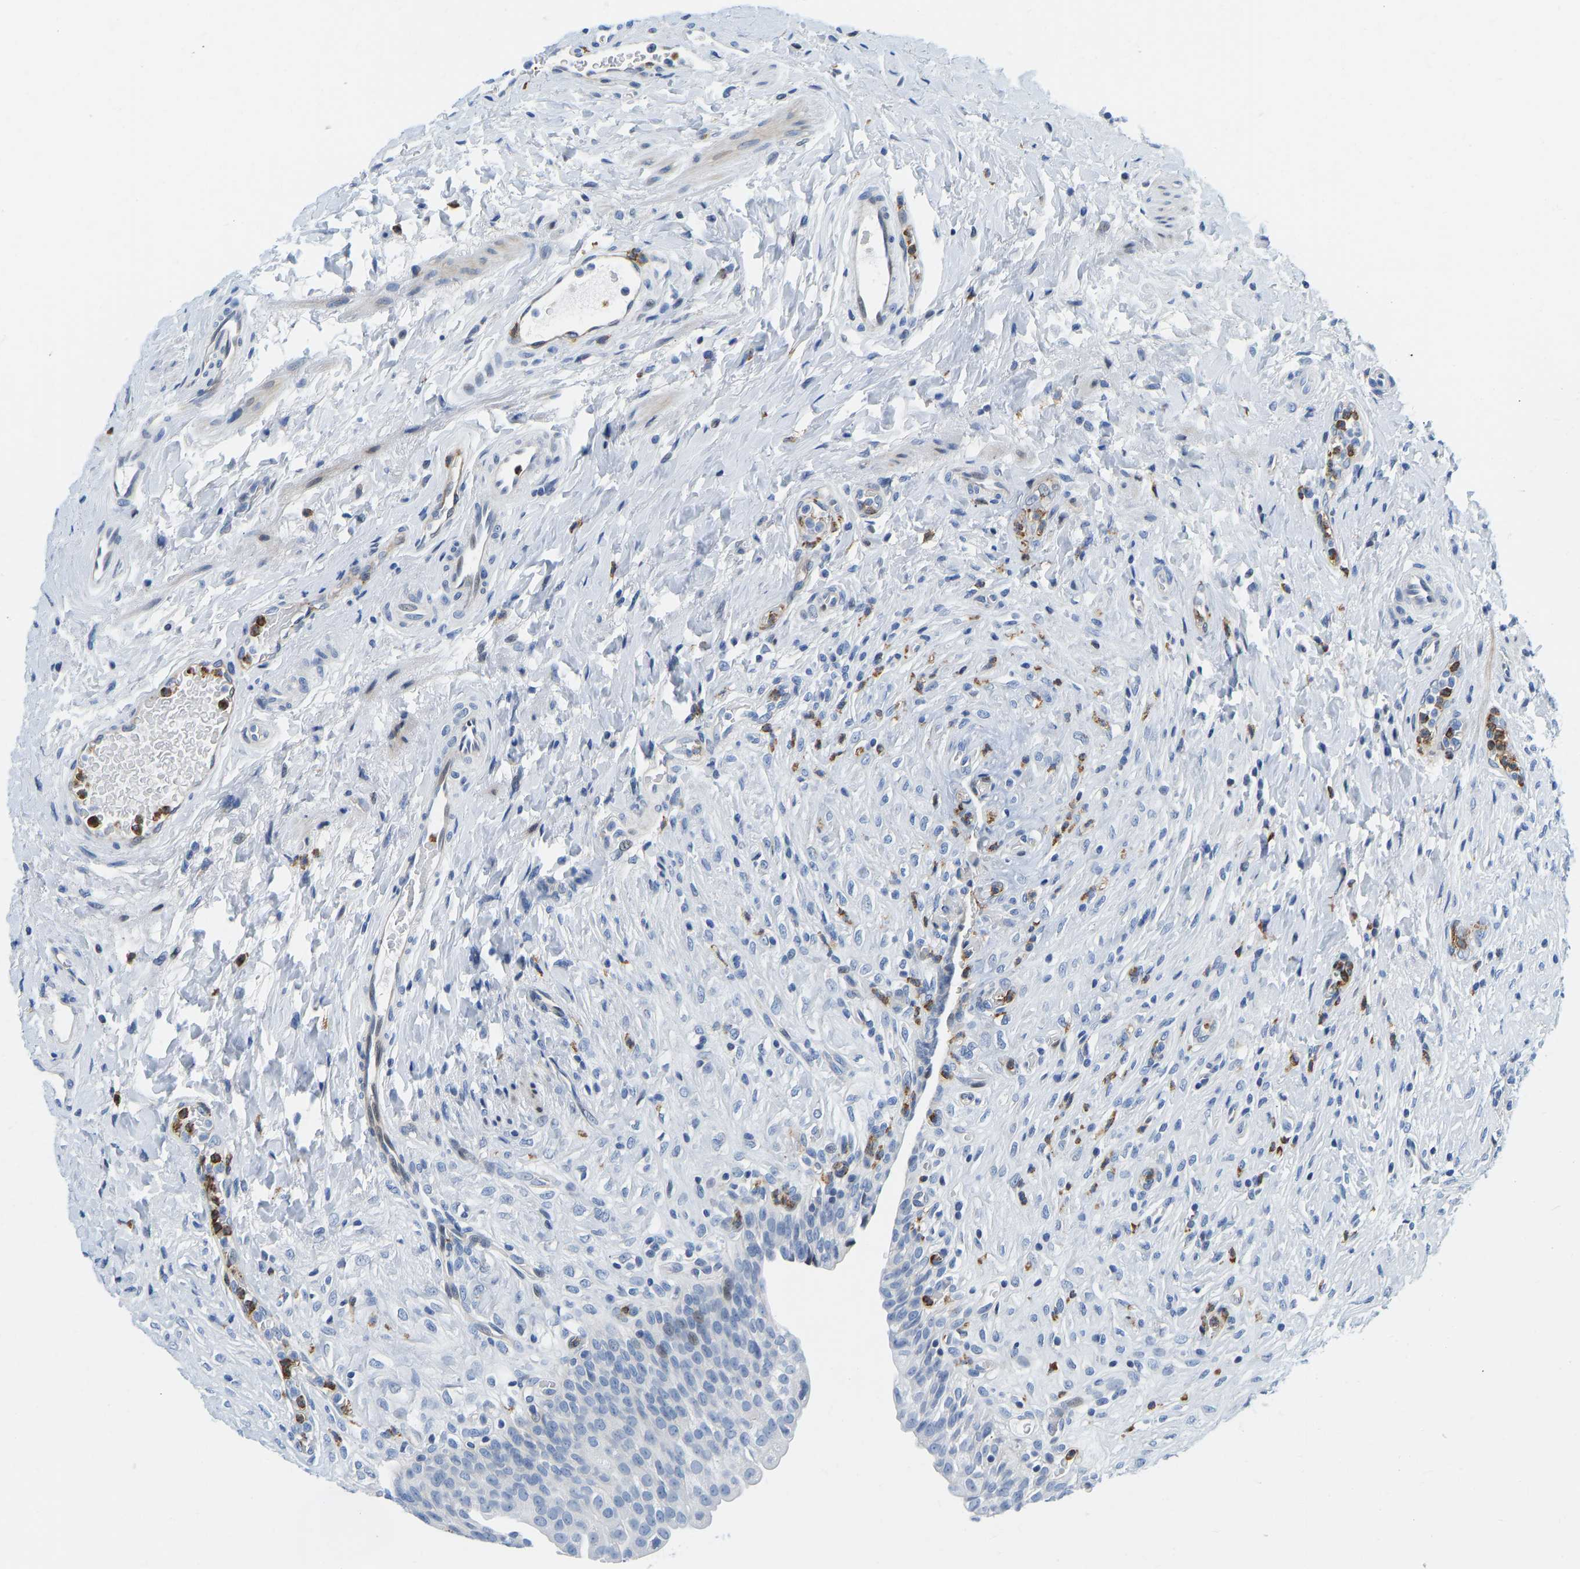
{"staining": {"intensity": "moderate", "quantity": "<25%", "location": "nuclear"}, "tissue": "urinary bladder", "cell_type": "Urothelial cells", "image_type": "normal", "snomed": [{"axis": "morphology", "description": "Urothelial carcinoma, High grade"}, {"axis": "topography", "description": "Urinary bladder"}], "caption": "This histopathology image reveals IHC staining of unremarkable urinary bladder, with low moderate nuclear staining in about <25% of urothelial cells.", "gene": "HDAC5", "patient": {"sex": "male", "age": 46}}